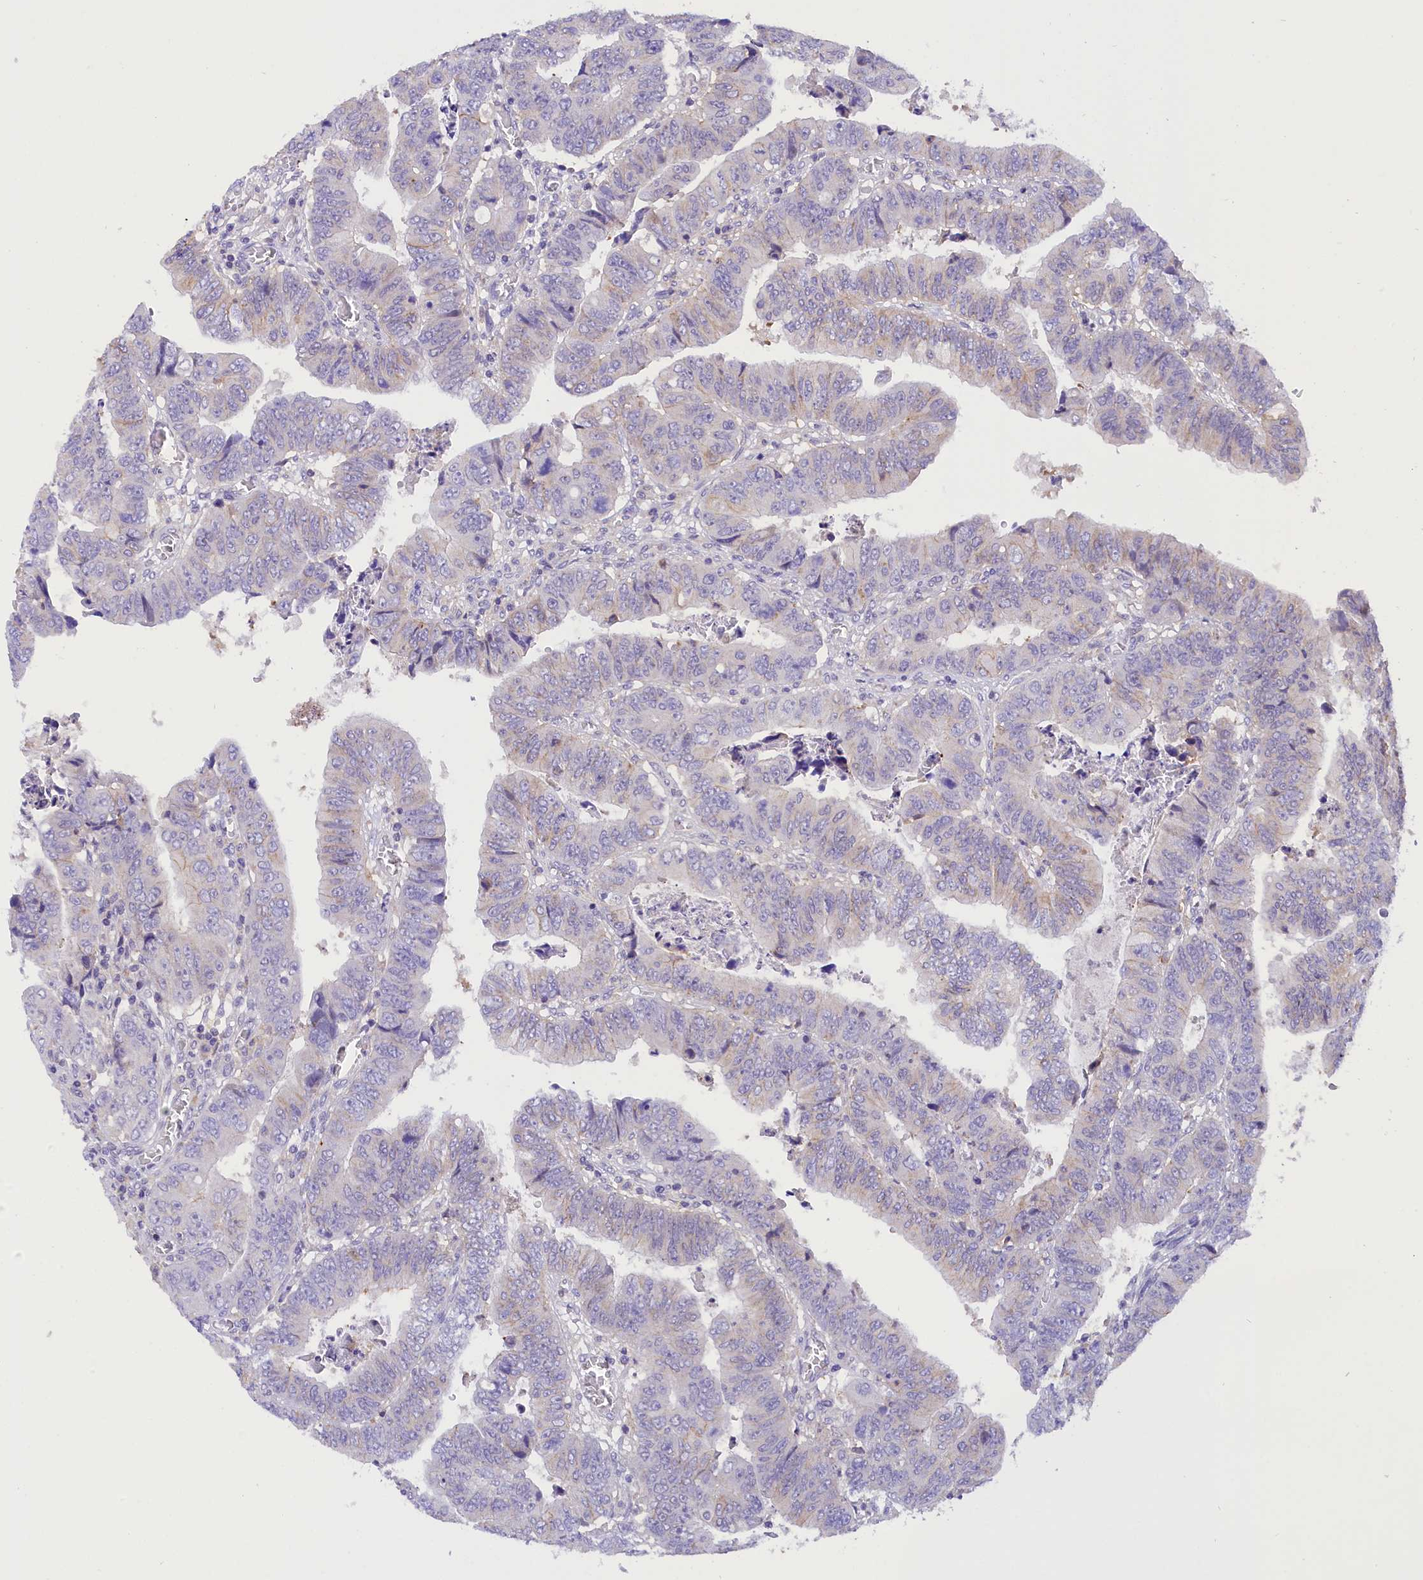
{"staining": {"intensity": "negative", "quantity": "none", "location": "none"}, "tissue": "colorectal cancer", "cell_type": "Tumor cells", "image_type": "cancer", "snomed": [{"axis": "morphology", "description": "Normal tissue, NOS"}, {"axis": "morphology", "description": "Adenocarcinoma, NOS"}, {"axis": "topography", "description": "Rectum"}], "caption": "Immunohistochemistry of colorectal adenocarcinoma displays no expression in tumor cells.", "gene": "COL6A5", "patient": {"sex": "female", "age": 65}}